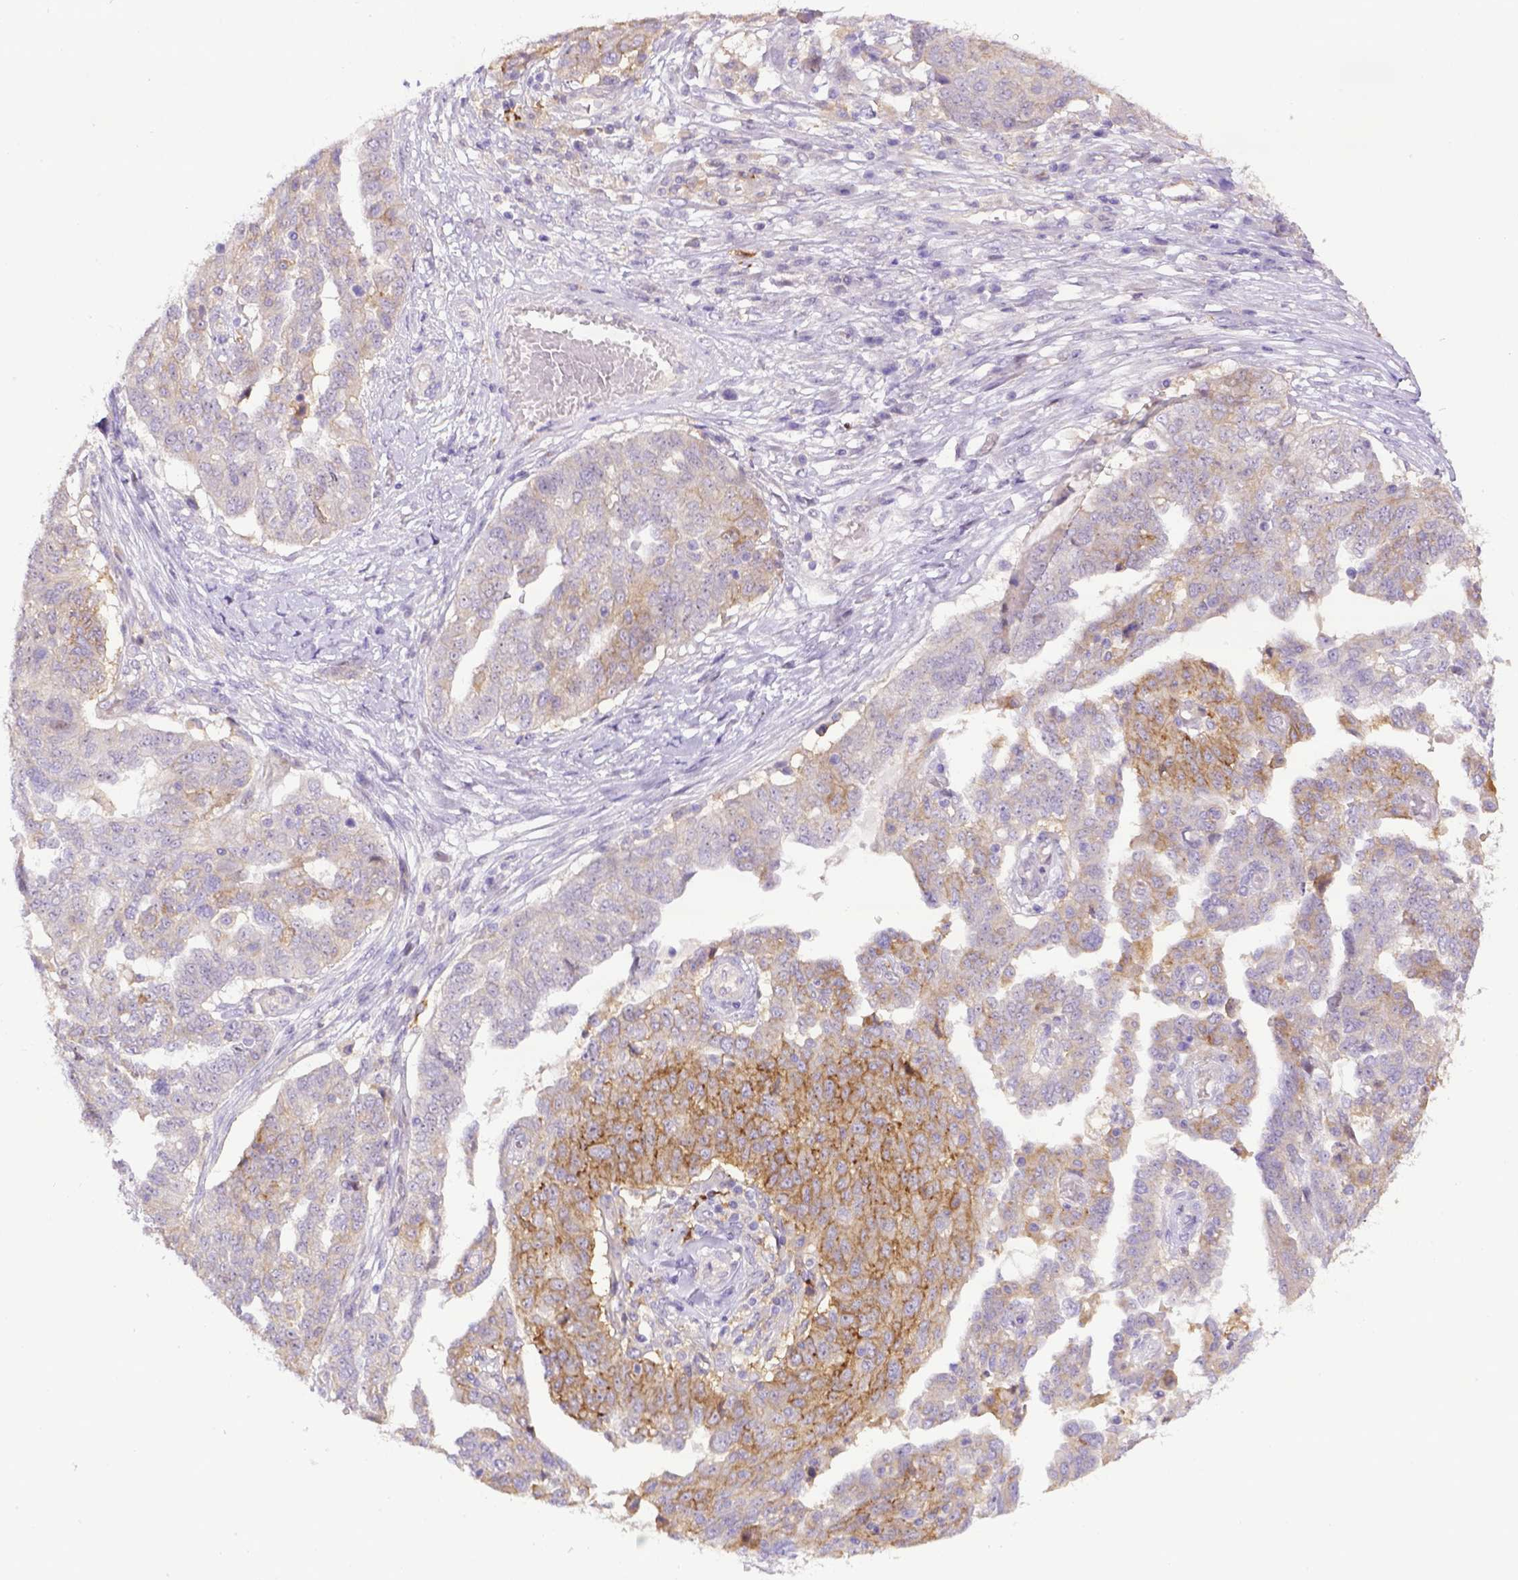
{"staining": {"intensity": "moderate", "quantity": "25%-75%", "location": "cytoplasmic/membranous"}, "tissue": "ovarian cancer", "cell_type": "Tumor cells", "image_type": "cancer", "snomed": [{"axis": "morphology", "description": "Cystadenocarcinoma, serous, NOS"}, {"axis": "topography", "description": "Ovary"}], "caption": "Immunohistochemical staining of human serous cystadenocarcinoma (ovarian) displays moderate cytoplasmic/membranous protein staining in approximately 25%-75% of tumor cells.", "gene": "CD40", "patient": {"sex": "female", "age": 67}}